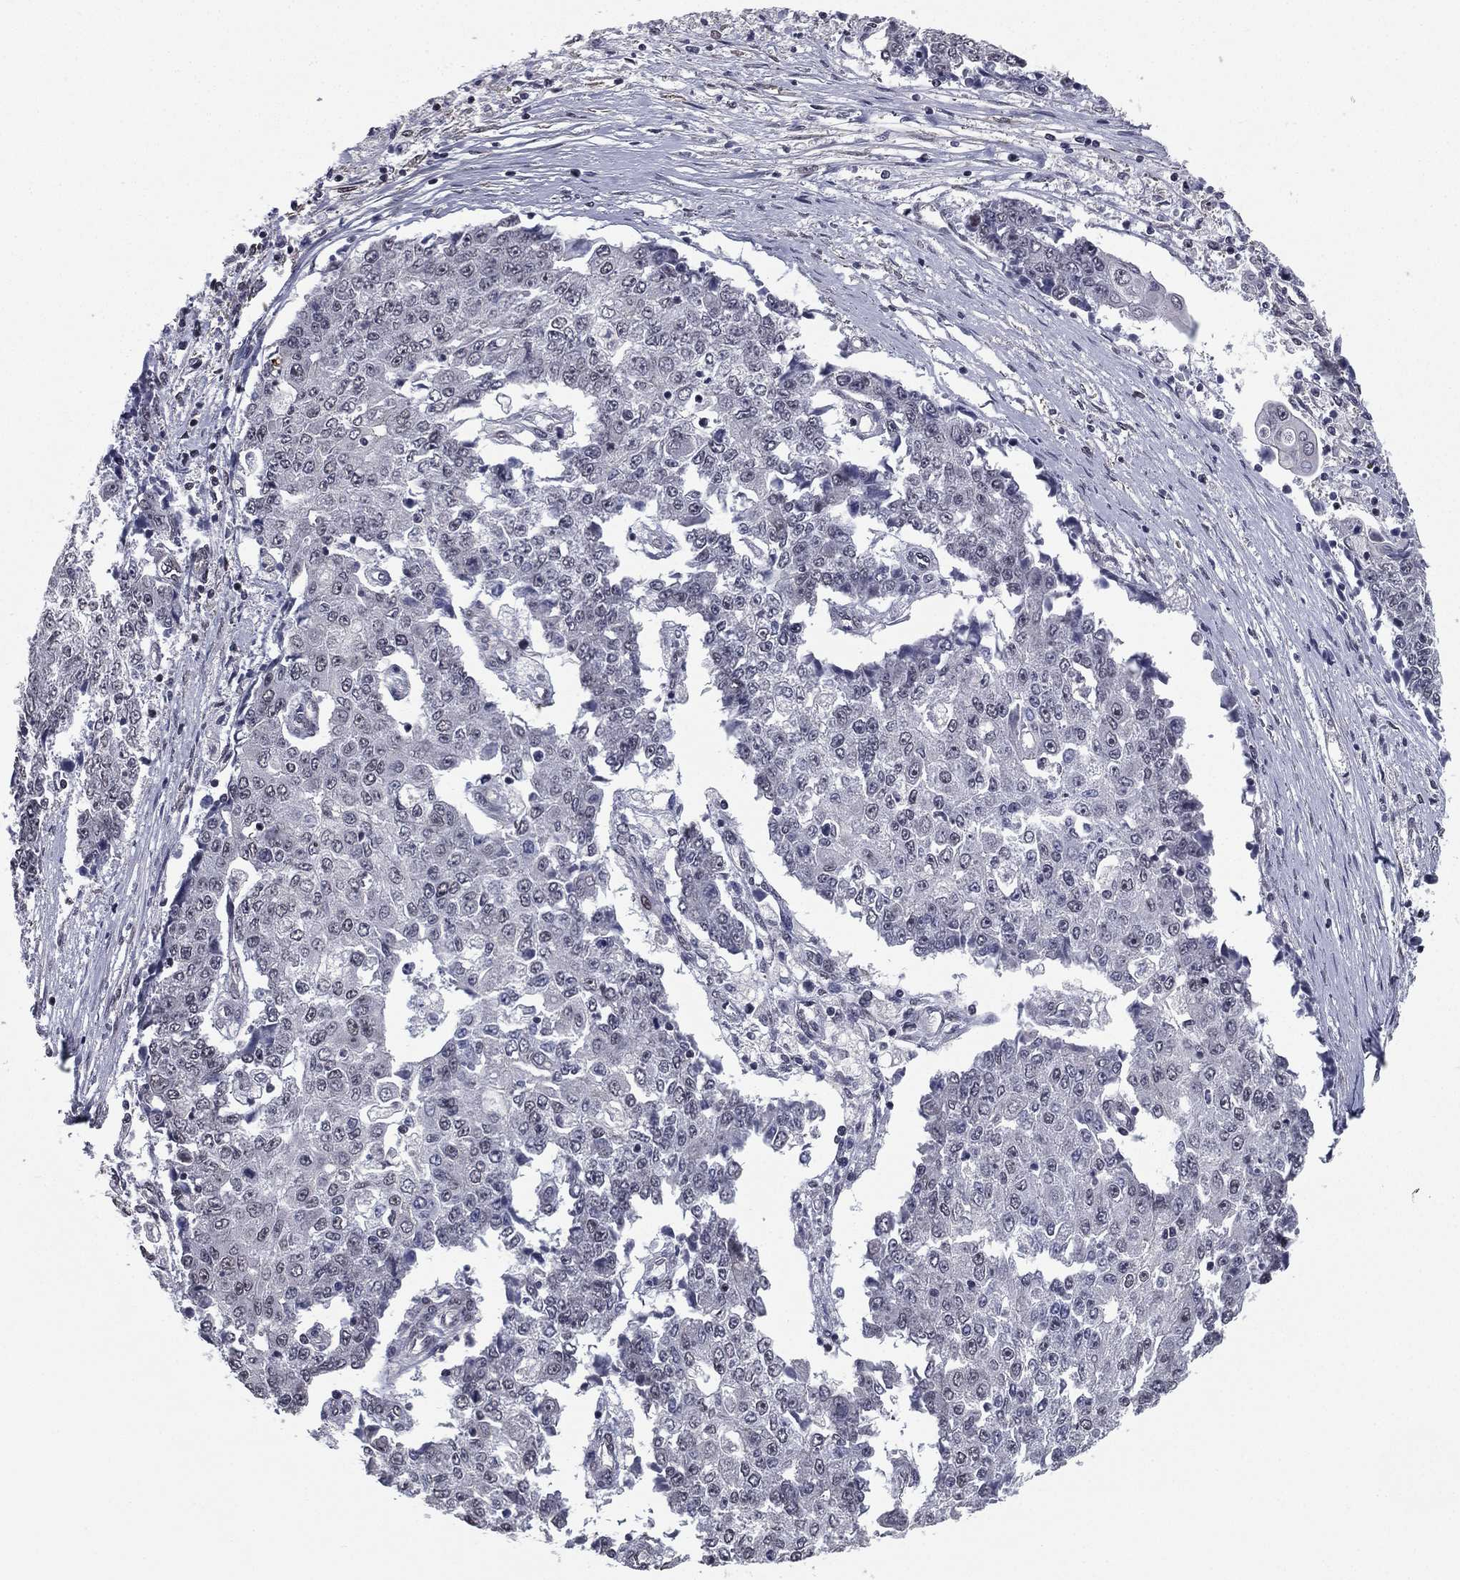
{"staining": {"intensity": "negative", "quantity": "none", "location": "none"}, "tissue": "ovarian cancer", "cell_type": "Tumor cells", "image_type": "cancer", "snomed": [{"axis": "morphology", "description": "Carcinoma, endometroid"}, {"axis": "topography", "description": "Ovary"}], "caption": "This is a image of immunohistochemistry (IHC) staining of endometroid carcinoma (ovarian), which shows no positivity in tumor cells.", "gene": "RARB", "patient": {"sex": "female", "age": 42}}